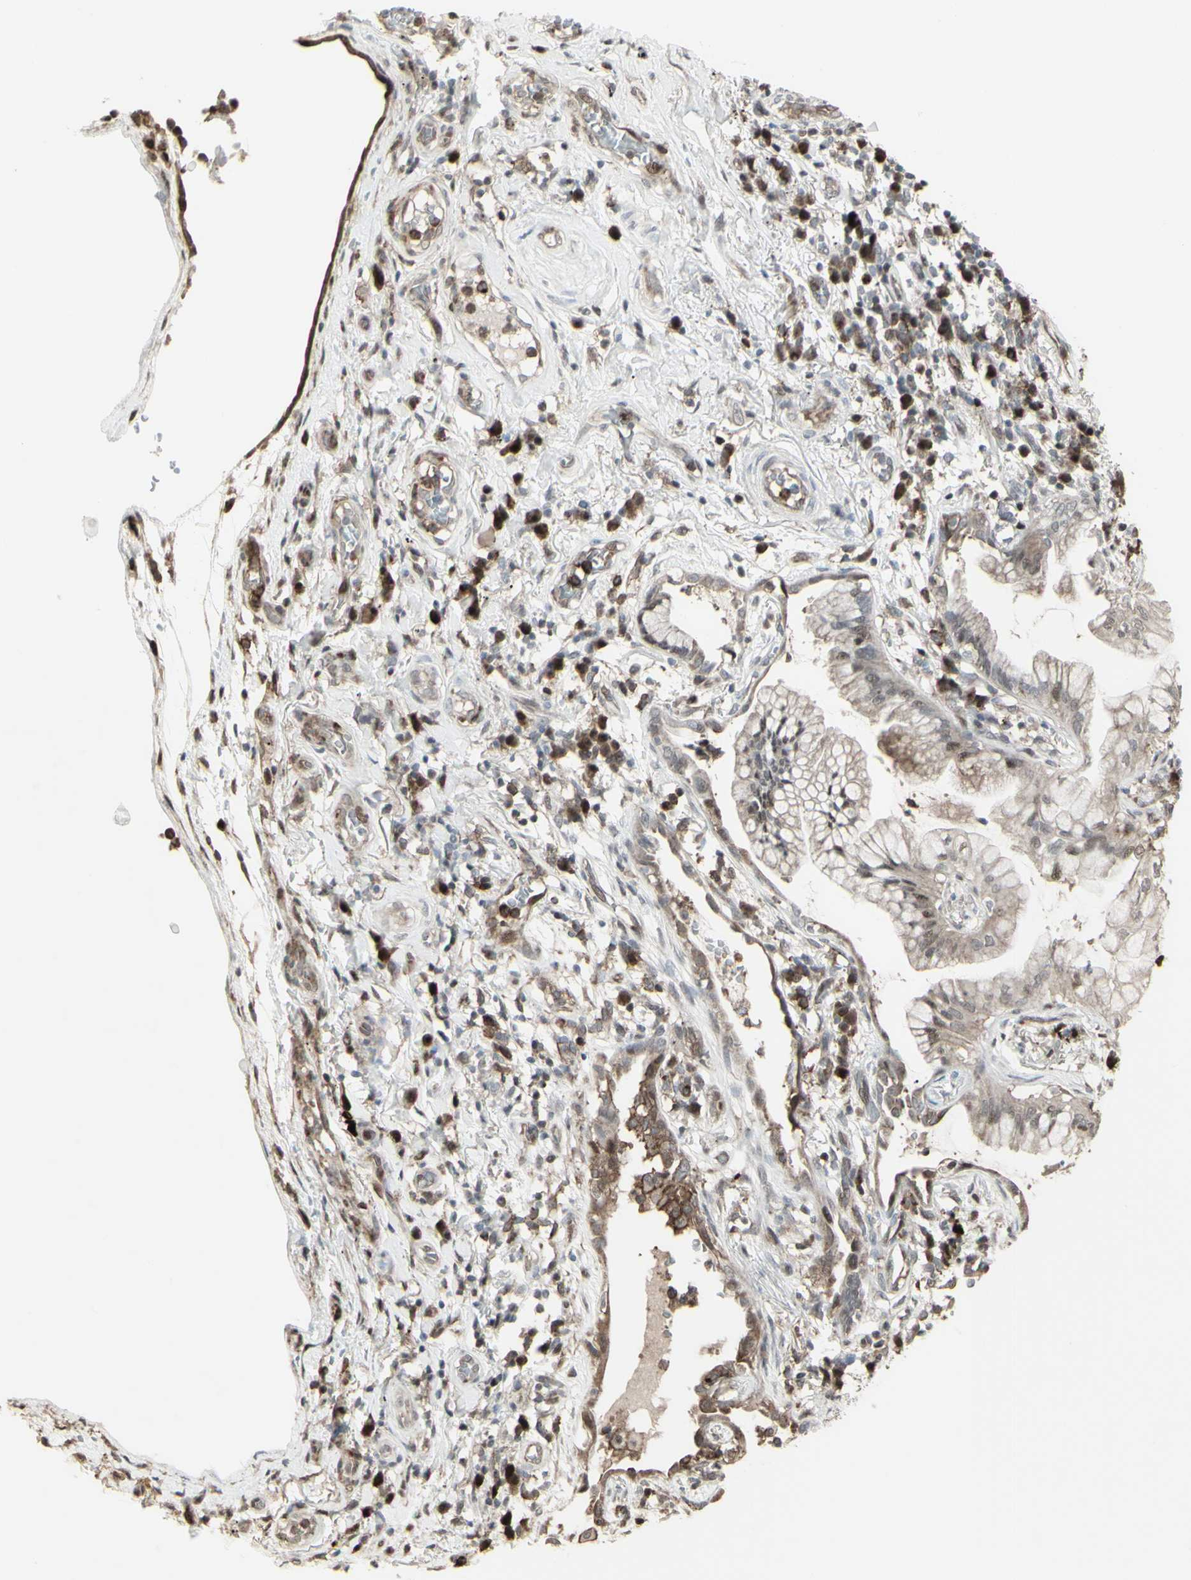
{"staining": {"intensity": "weak", "quantity": "<25%", "location": "cytoplasmic/membranous"}, "tissue": "lung cancer", "cell_type": "Tumor cells", "image_type": "cancer", "snomed": [{"axis": "morphology", "description": "Adenocarcinoma, NOS"}, {"axis": "topography", "description": "Lung"}], "caption": "A histopathology image of human lung cancer is negative for staining in tumor cells.", "gene": "CD33", "patient": {"sex": "female", "age": 70}}